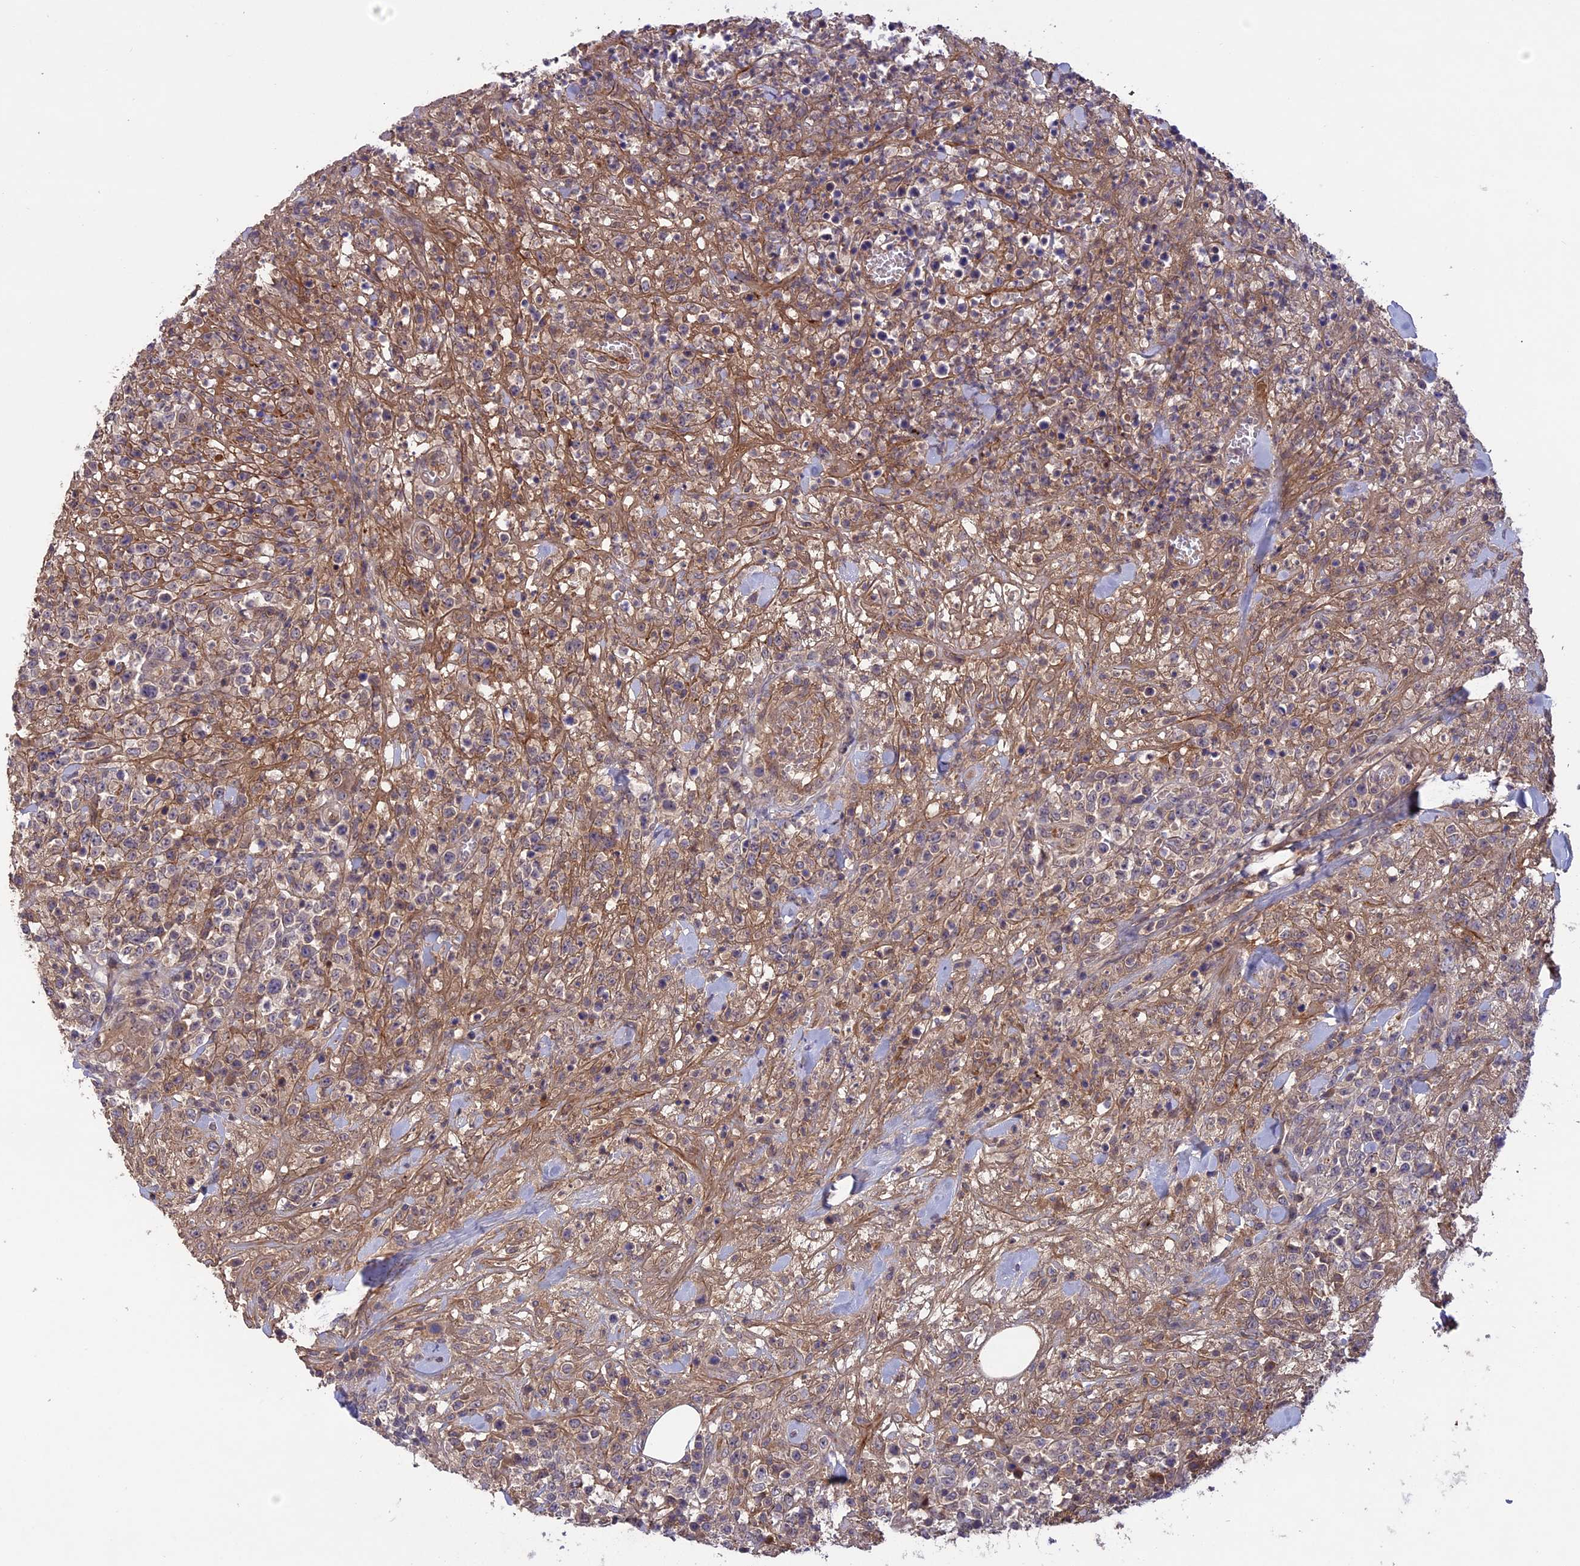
{"staining": {"intensity": "negative", "quantity": "none", "location": "none"}, "tissue": "lymphoma", "cell_type": "Tumor cells", "image_type": "cancer", "snomed": [{"axis": "morphology", "description": "Malignant lymphoma, non-Hodgkin's type, High grade"}, {"axis": "topography", "description": "Colon"}], "caption": "This histopathology image is of lymphoma stained with immunohistochemistry (IHC) to label a protein in brown with the nuclei are counter-stained blue. There is no staining in tumor cells.", "gene": "ADO", "patient": {"sex": "female", "age": 53}}